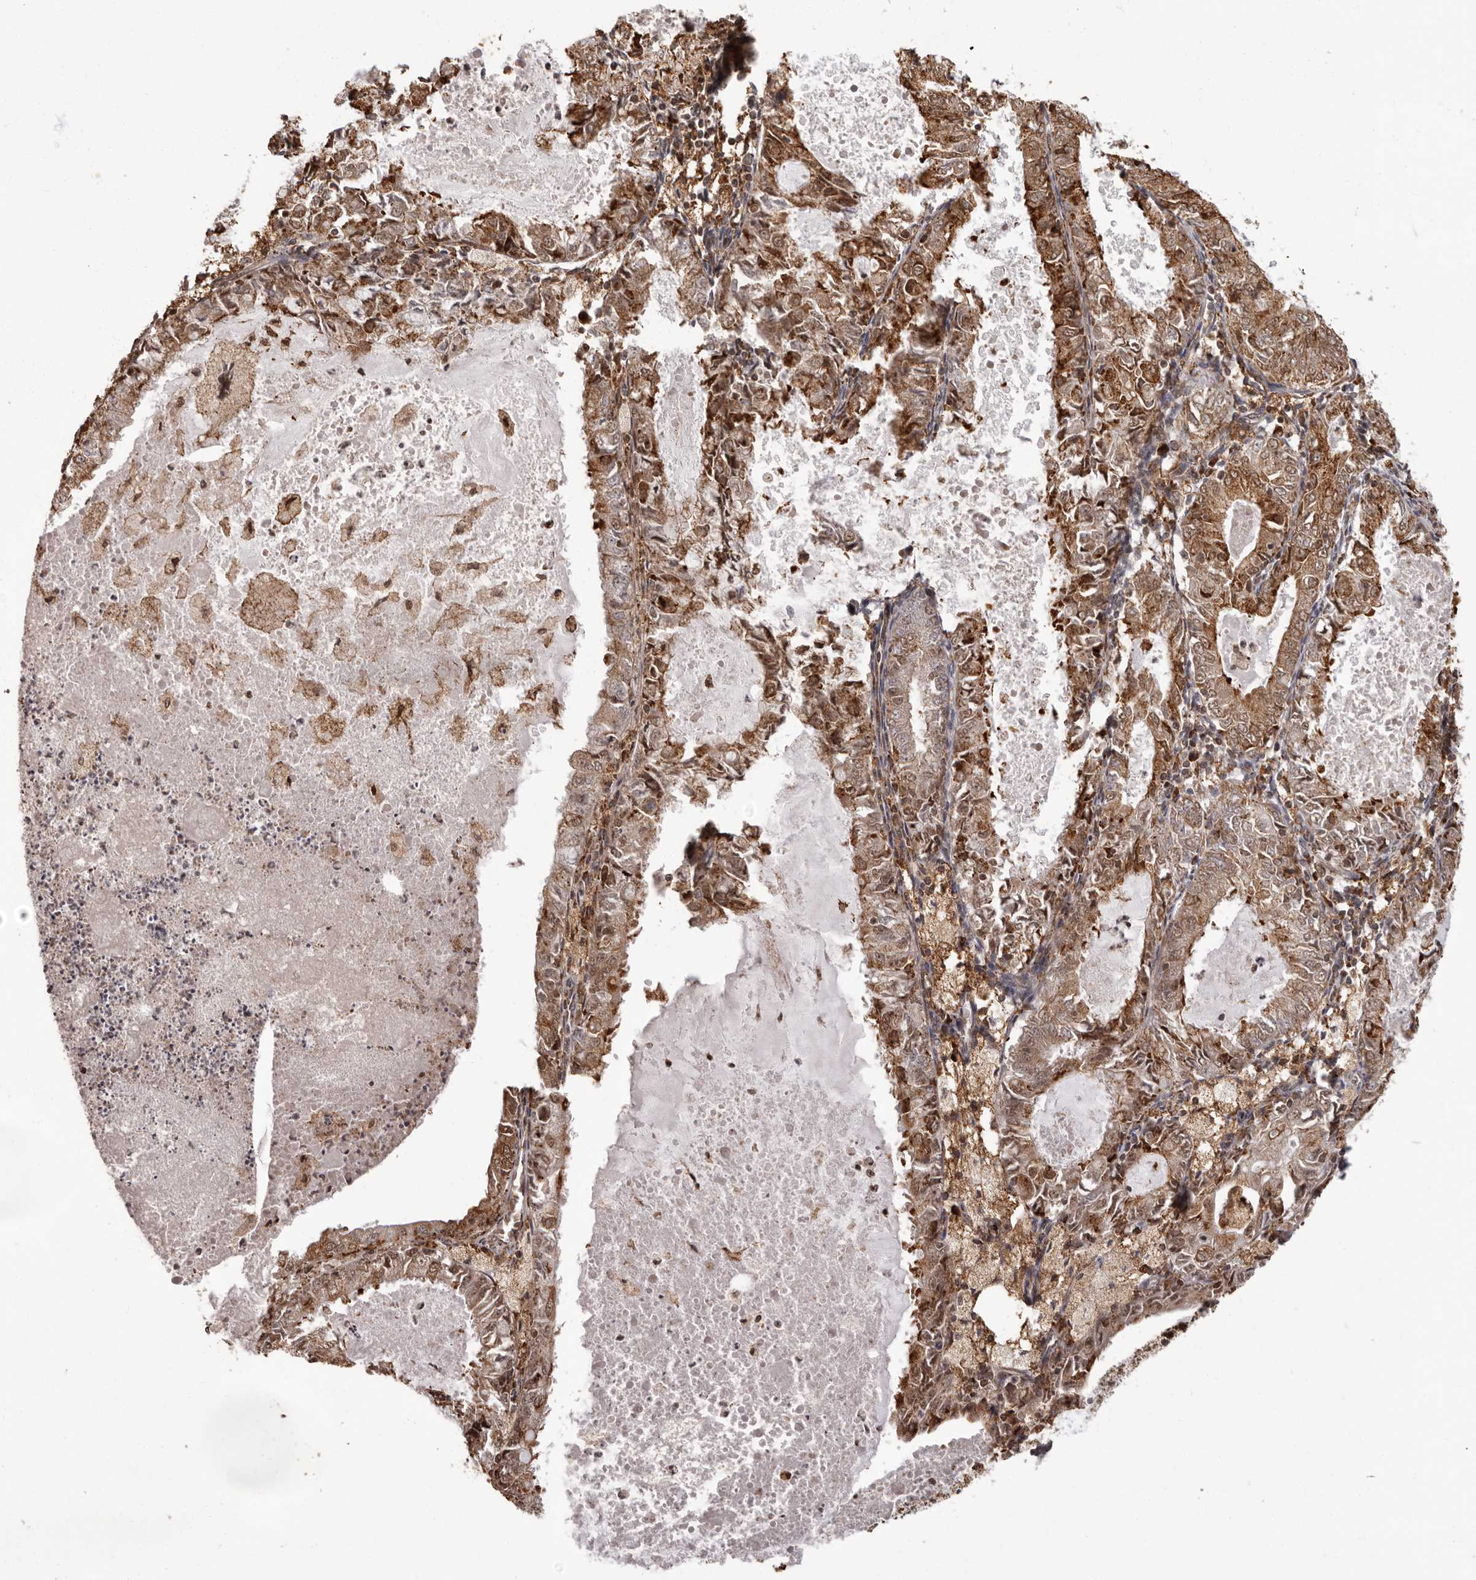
{"staining": {"intensity": "moderate", "quantity": ">75%", "location": "cytoplasmic/membranous,nuclear"}, "tissue": "endometrial cancer", "cell_type": "Tumor cells", "image_type": "cancer", "snomed": [{"axis": "morphology", "description": "Adenocarcinoma, NOS"}, {"axis": "topography", "description": "Endometrium"}], "caption": "Immunohistochemistry (IHC) photomicrograph of neoplastic tissue: human endometrial adenocarcinoma stained using immunohistochemistry (IHC) shows medium levels of moderate protein expression localized specifically in the cytoplasmic/membranous and nuclear of tumor cells, appearing as a cytoplasmic/membranous and nuclear brown color.", "gene": "IL32", "patient": {"sex": "female", "age": 57}}